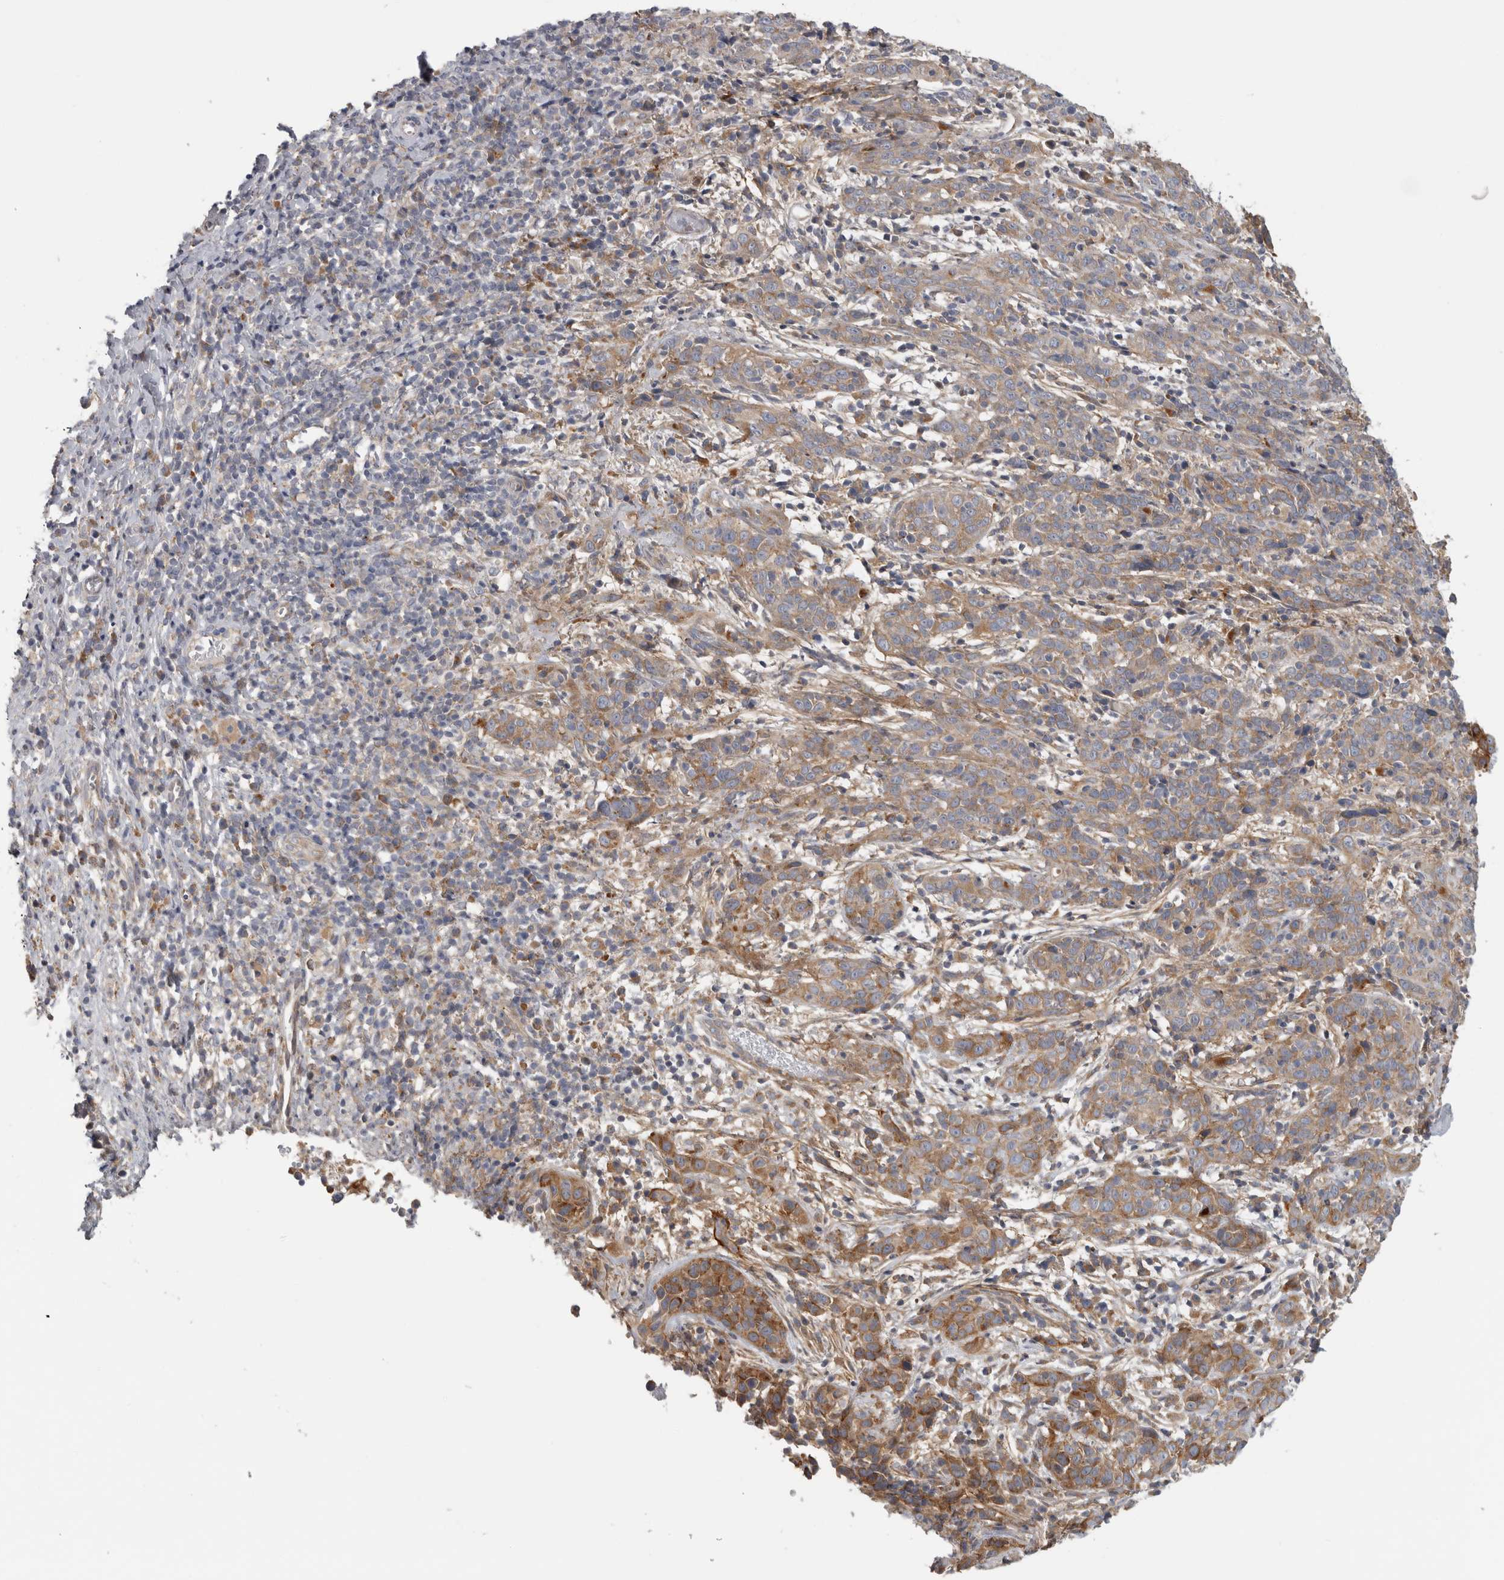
{"staining": {"intensity": "moderate", "quantity": ">75%", "location": "cytoplasmic/membranous"}, "tissue": "cervical cancer", "cell_type": "Tumor cells", "image_type": "cancer", "snomed": [{"axis": "morphology", "description": "Squamous cell carcinoma, NOS"}, {"axis": "topography", "description": "Cervix"}], "caption": "Tumor cells show moderate cytoplasmic/membranous expression in about >75% of cells in squamous cell carcinoma (cervical).", "gene": "ATXN2", "patient": {"sex": "female", "age": 46}}